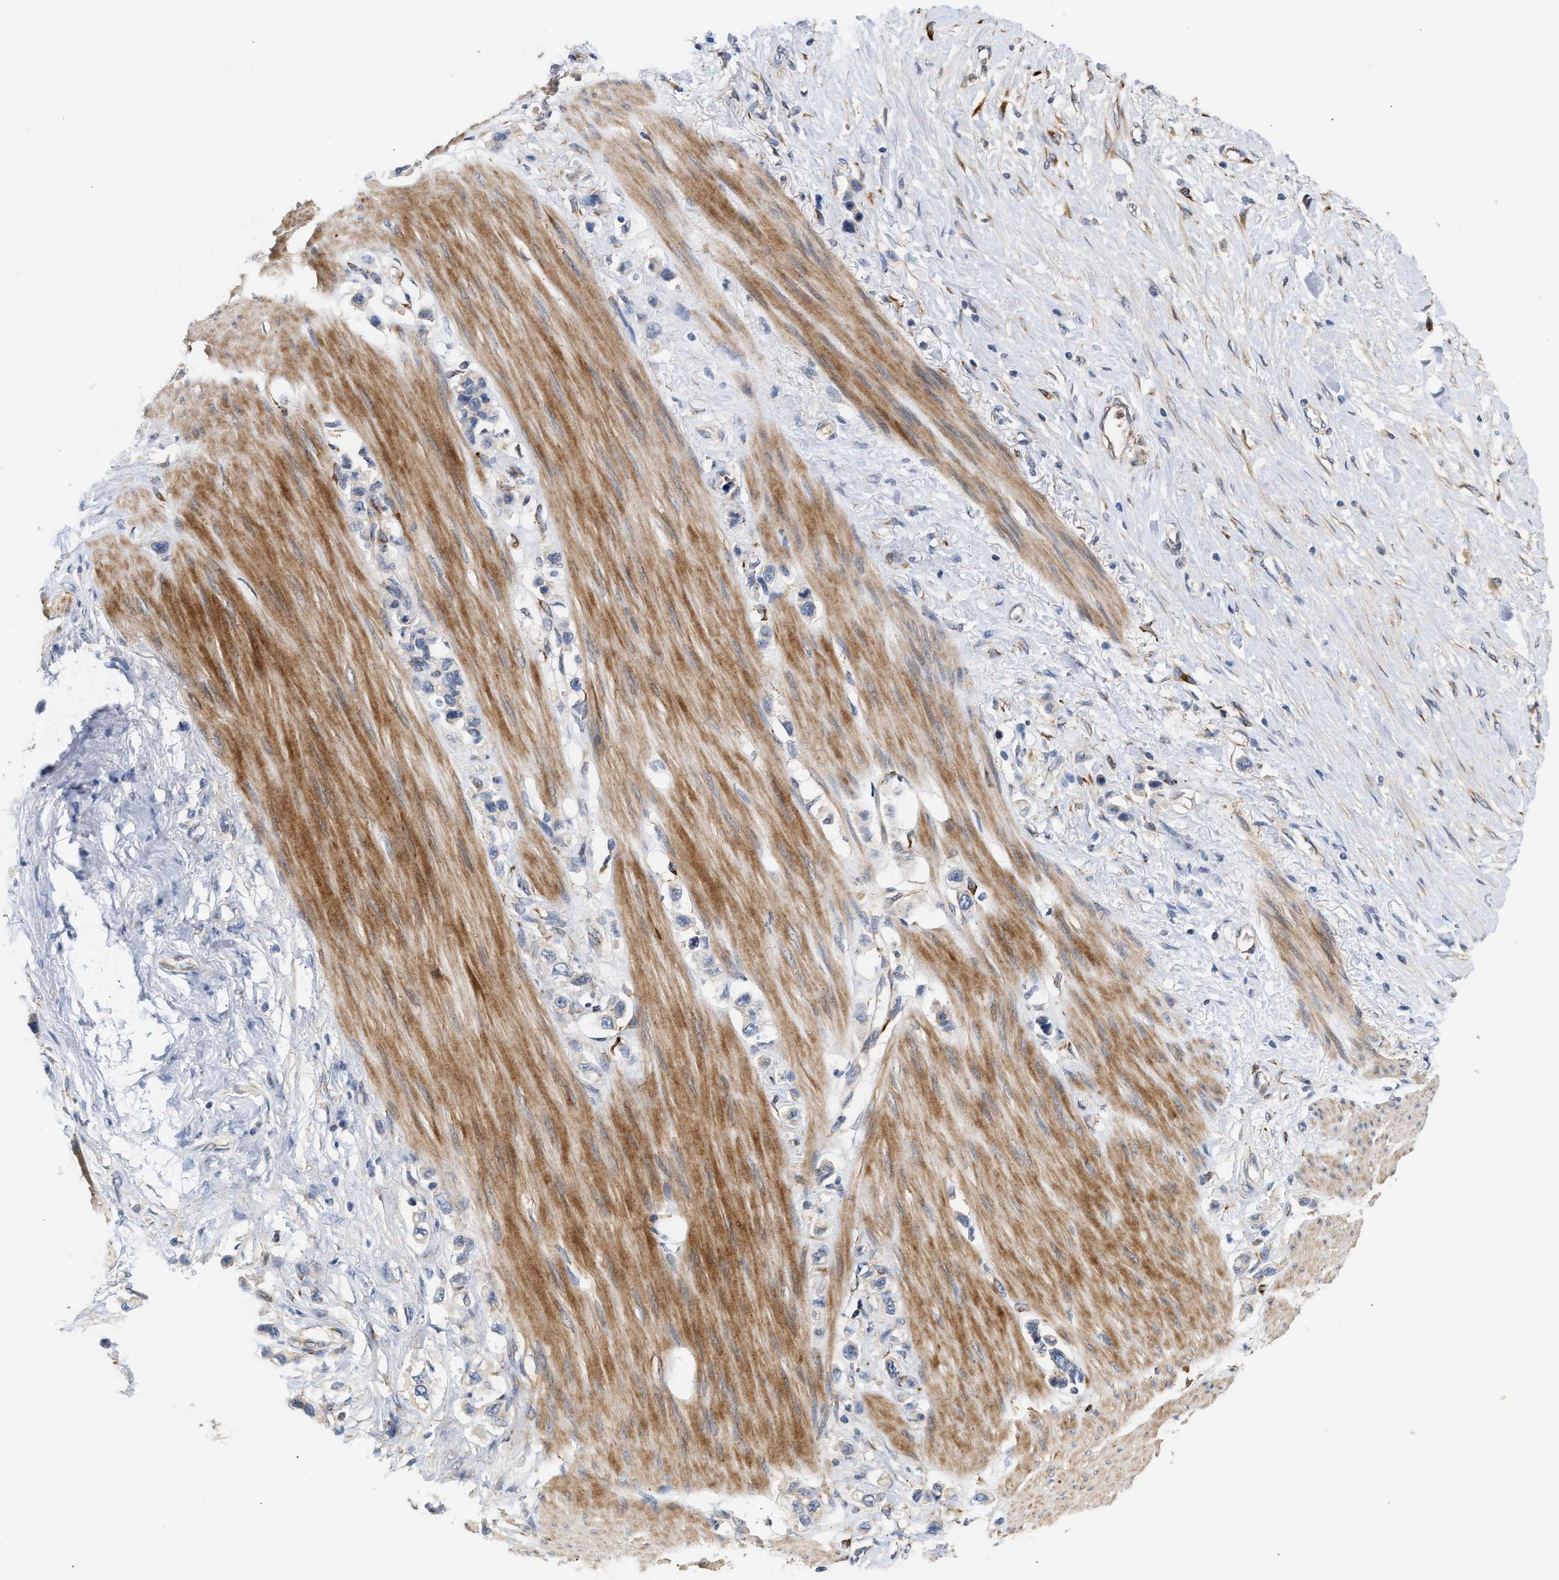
{"staining": {"intensity": "weak", "quantity": "<25%", "location": "cytoplasmic/membranous"}, "tissue": "stomach cancer", "cell_type": "Tumor cells", "image_type": "cancer", "snomed": [{"axis": "morphology", "description": "Adenocarcinoma, NOS"}, {"axis": "topography", "description": "Stomach"}], "caption": "Immunohistochemical staining of human adenocarcinoma (stomach) shows no significant positivity in tumor cells.", "gene": "PLCD1", "patient": {"sex": "female", "age": 65}}